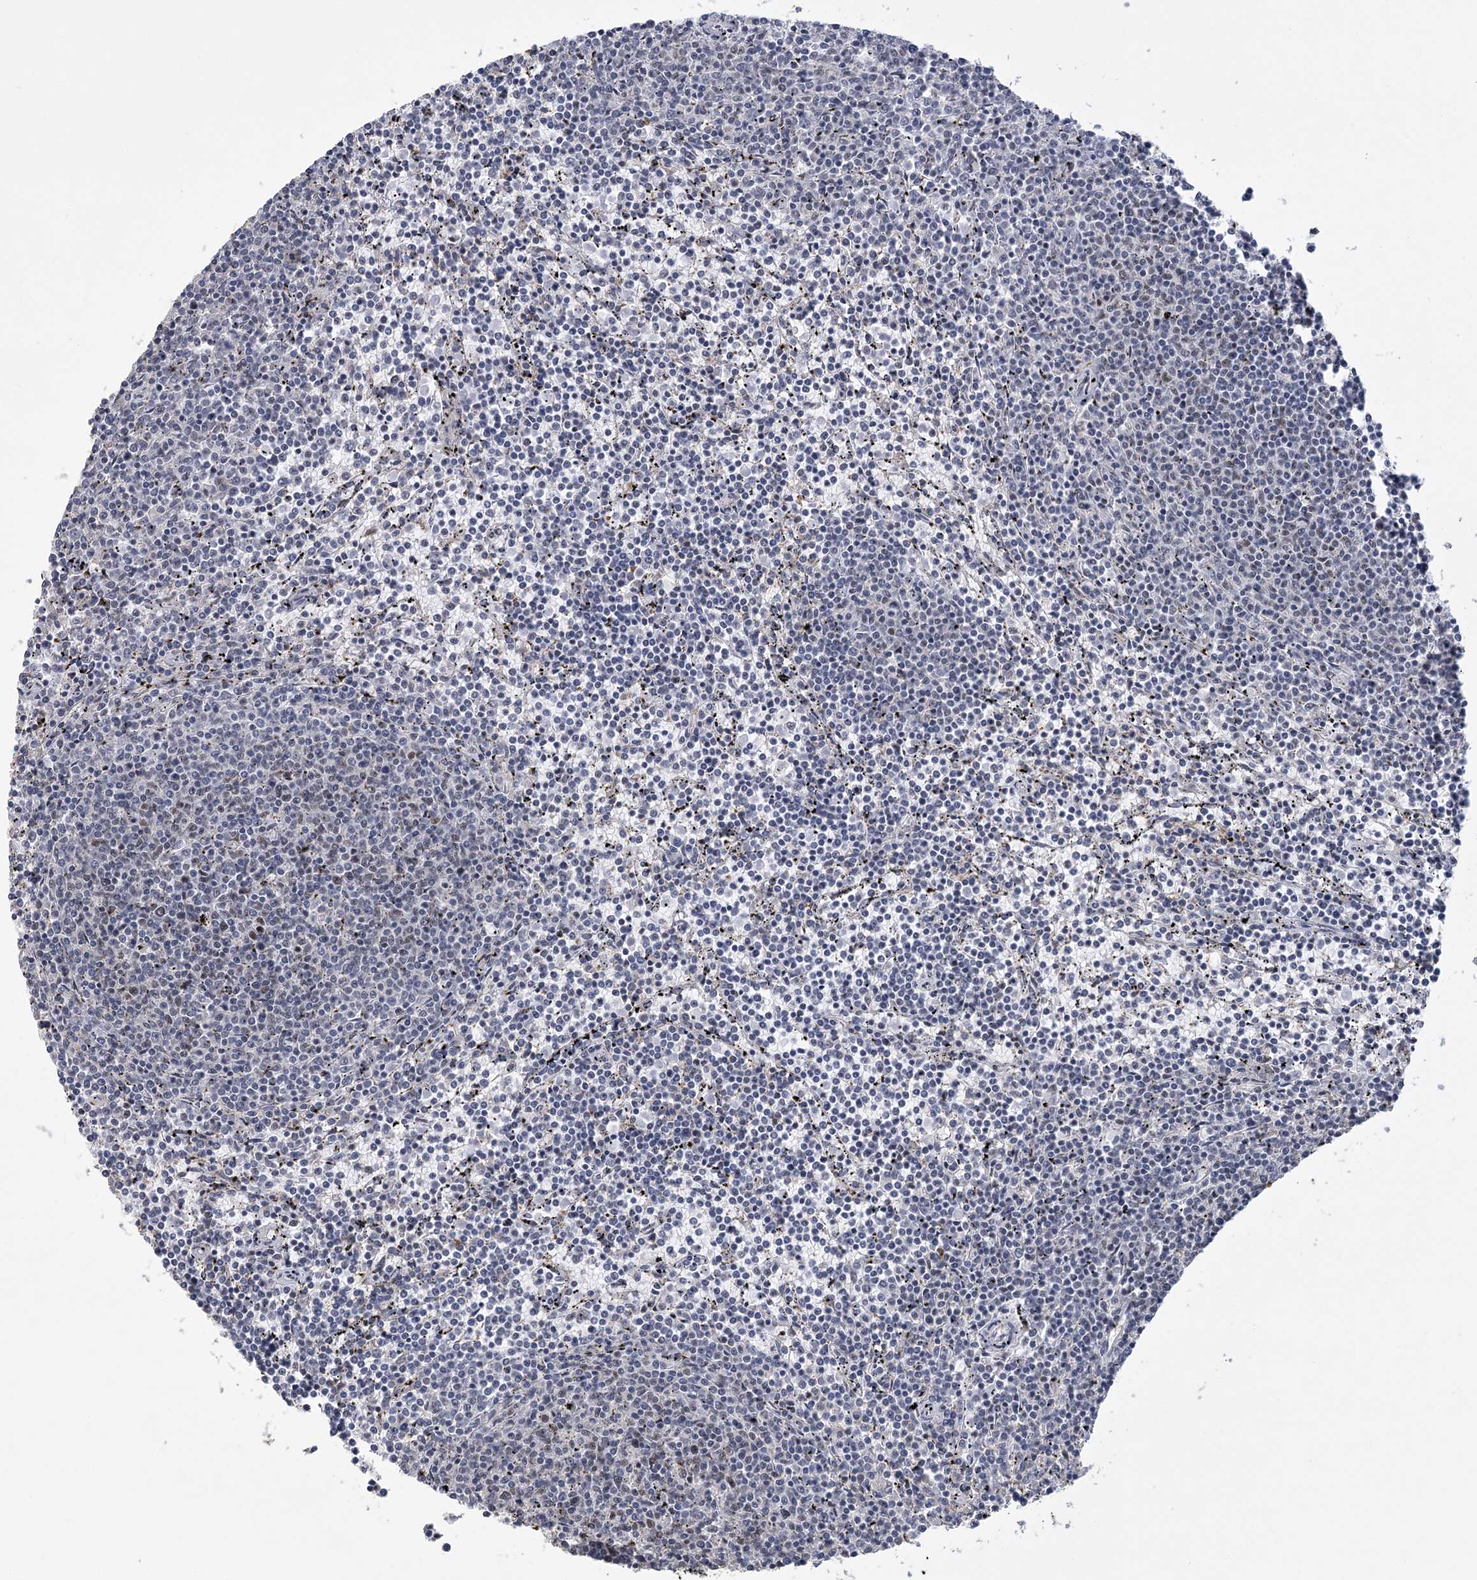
{"staining": {"intensity": "negative", "quantity": "none", "location": "none"}, "tissue": "lymphoma", "cell_type": "Tumor cells", "image_type": "cancer", "snomed": [{"axis": "morphology", "description": "Malignant lymphoma, non-Hodgkin's type, Low grade"}, {"axis": "topography", "description": "Spleen"}], "caption": "An image of low-grade malignant lymphoma, non-Hodgkin's type stained for a protein demonstrates no brown staining in tumor cells.", "gene": "FAM76B", "patient": {"sex": "female", "age": 50}}